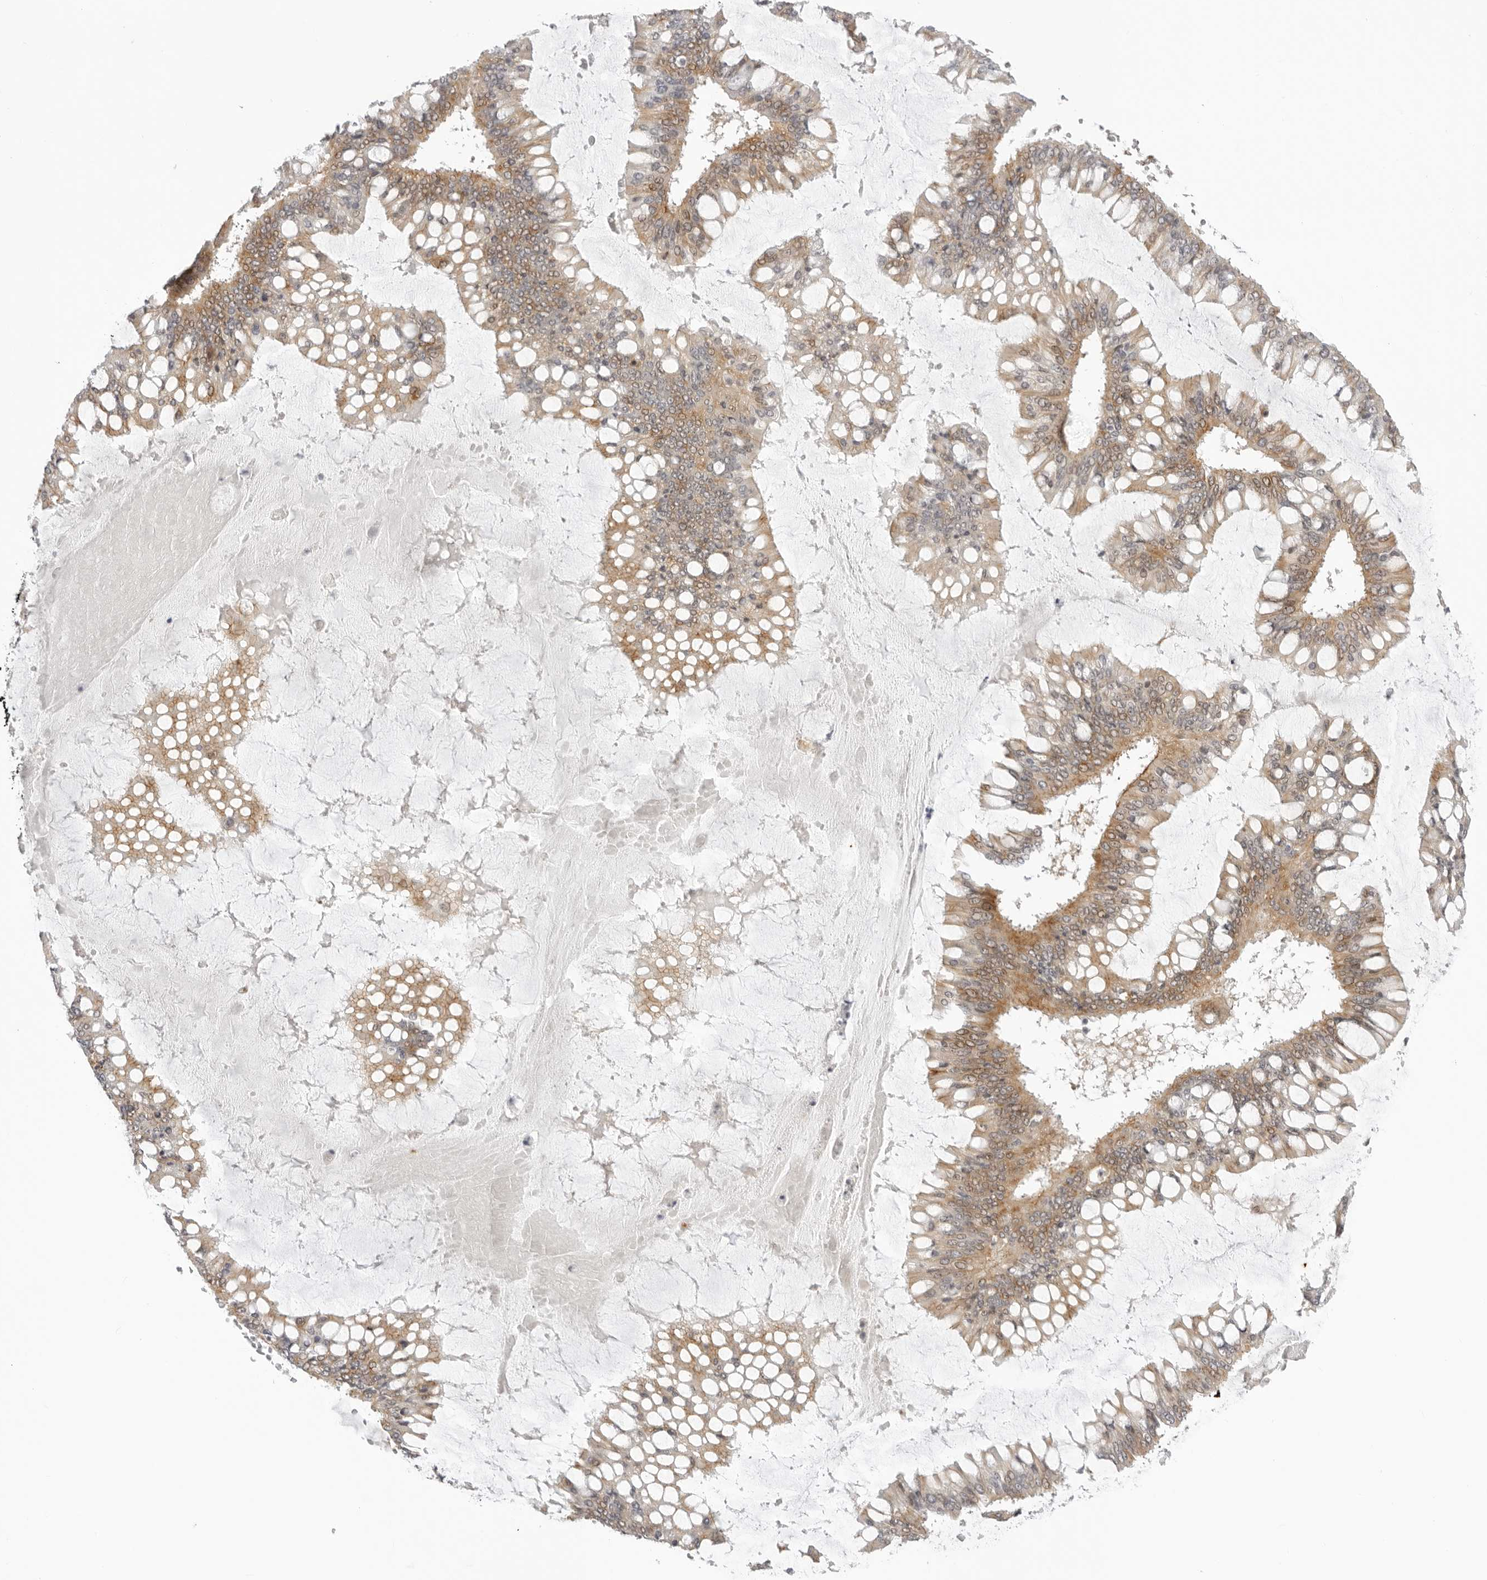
{"staining": {"intensity": "moderate", "quantity": ">75%", "location": "cytoplasmic/membranous"}, "tissue": "ovarian cancer", "cell_type": "Tumor cells", "image_type": "cancer", "snomed": [{"axis": "morphology", "description": "Cystadenocarcinoma, mucinous, NOS"}, {"axis": "topography", "description": "Ovary"}], "caption": "Moderate cytoplasmic/membranous staining is seen in about >75% of tumor cells in ovarian cancer.", "gene": "TRAPPC3", "patient": {"sex": "female", "age": 73}}